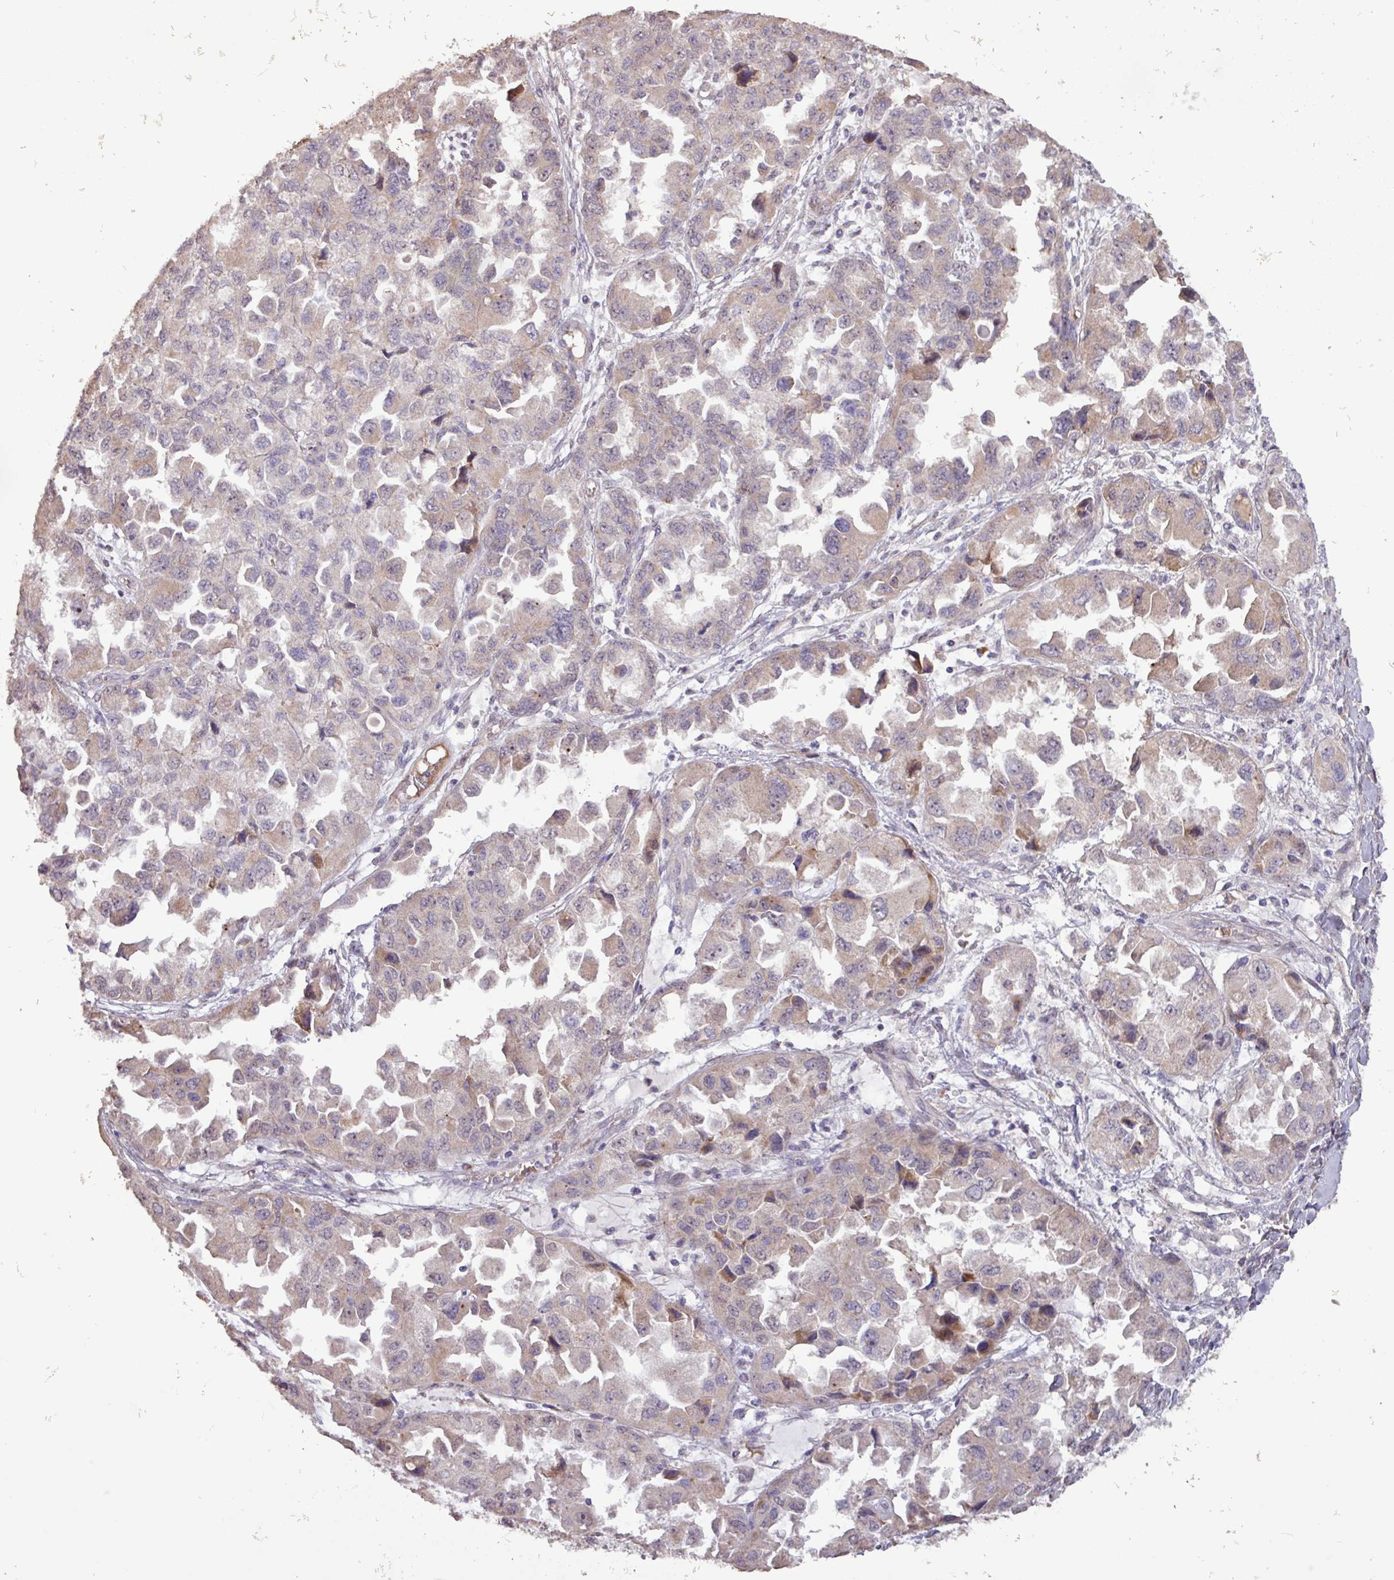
{"staining": {"intensity": "moderate", "quantity": "<25%", "location": "cytoplasmic/membranous,nuclear"}, "tissue": "ovarian cancer", "cell_type": "Tumor cells", "image_type": "cancer", "snomed": [{"axis": "morphology", "description": "Cystadenocarcinoma, serous, NOS"}, {"axis": "topography", "description": "Ovary"}], "caption": "Serous cystadenocarcinoma (ovarian) stained with a brown dye exhibits moderate cytoplasmic/membranous and nuclear positive expression in about <25% of tumor cells.", "gene": "L3MBTL3", "patient": {"sex": "female", "age": 84}}